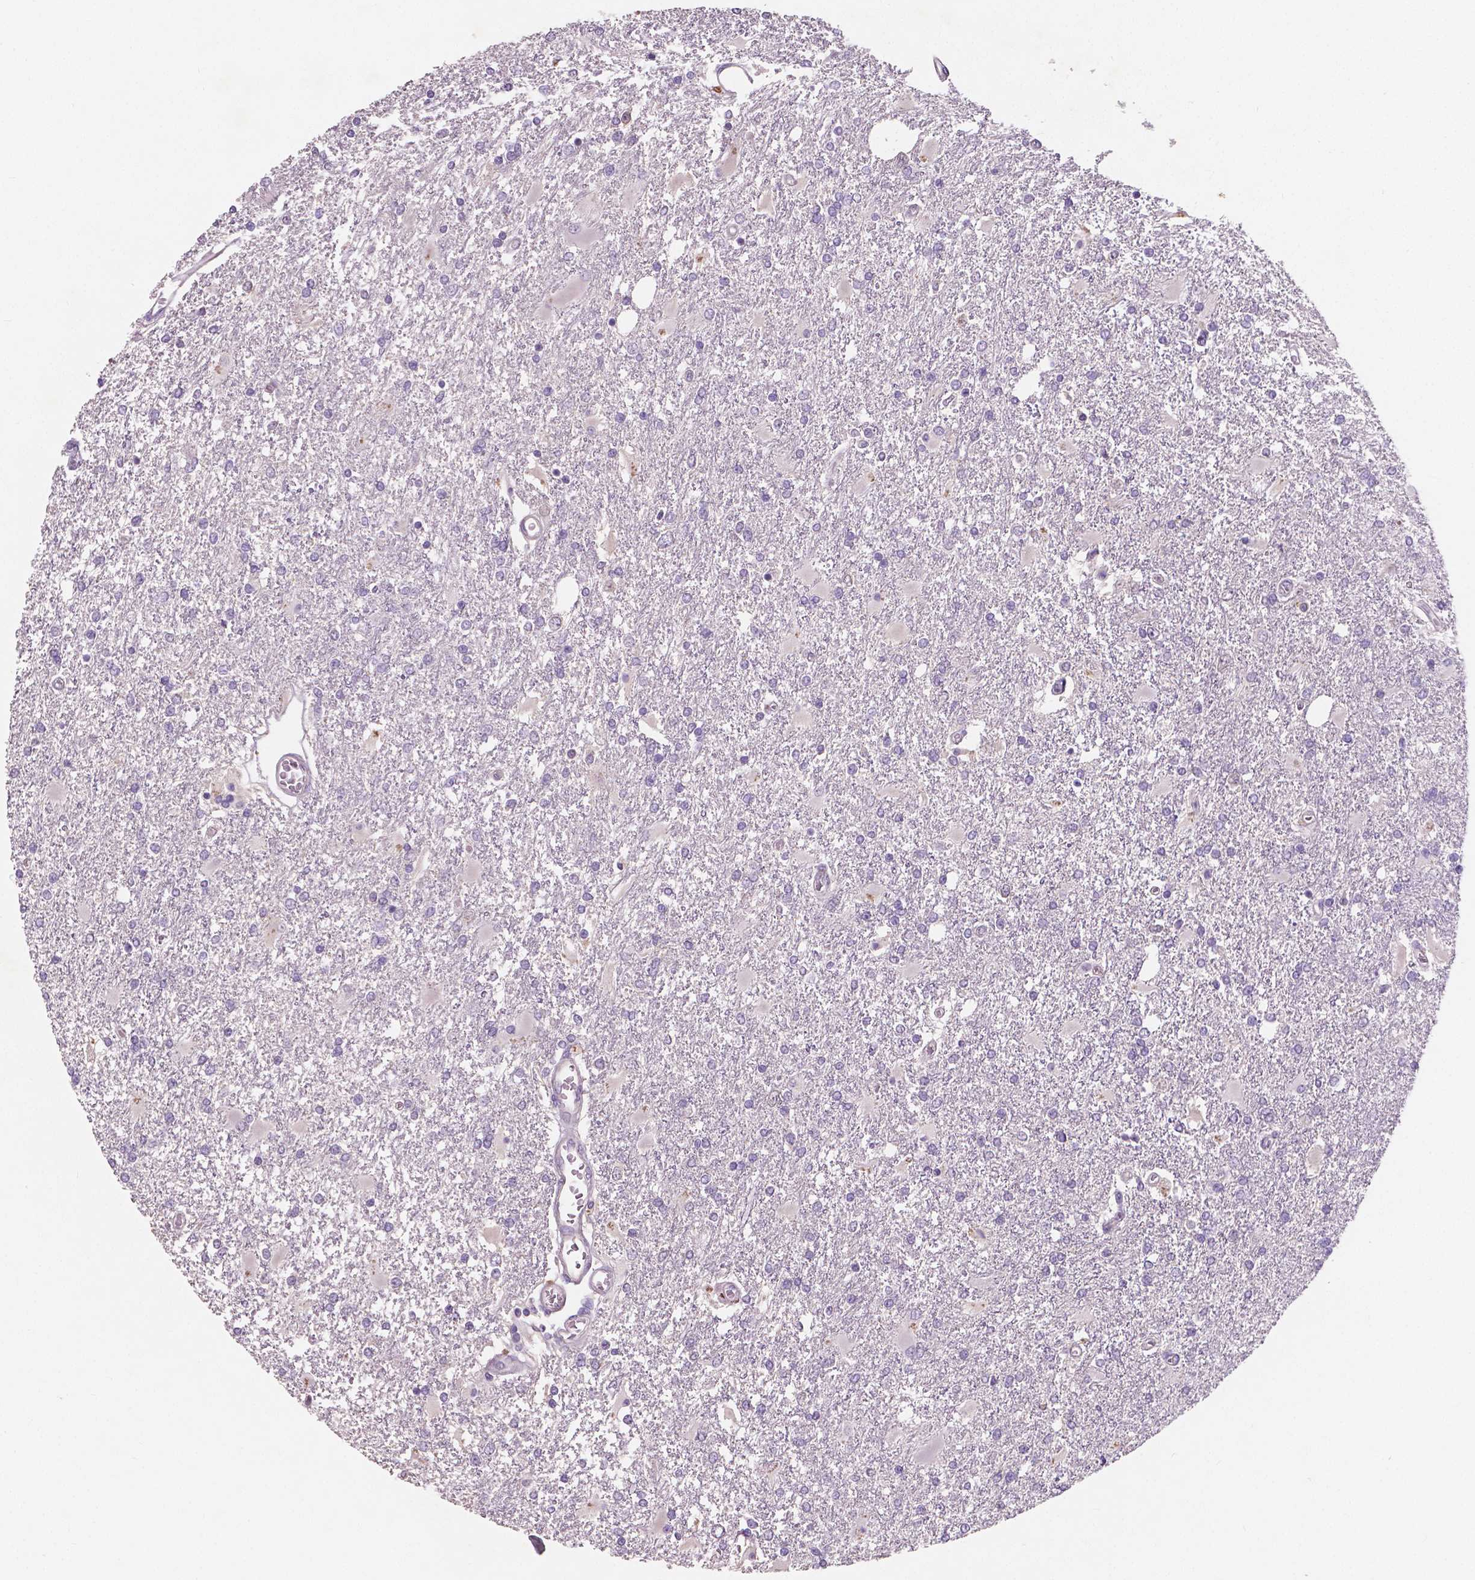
{"staining": {"intensity": "negative", "quantity": "none", "location": "none"}, "tissue": "glioma", "cell_type": "Tumor cells", "image_type": "cancer", "snomed": [{"axis": "morphology", "description": "Glioma, malignant, High grade"}, {"axis": "topography", "description": "Cerebral cortex"}], "caption": "The histopathology image shows no significant positivity in tumor cells of glioma.", "gene": "LSM14B", "patient": {"sex": "male", "age": 79}}